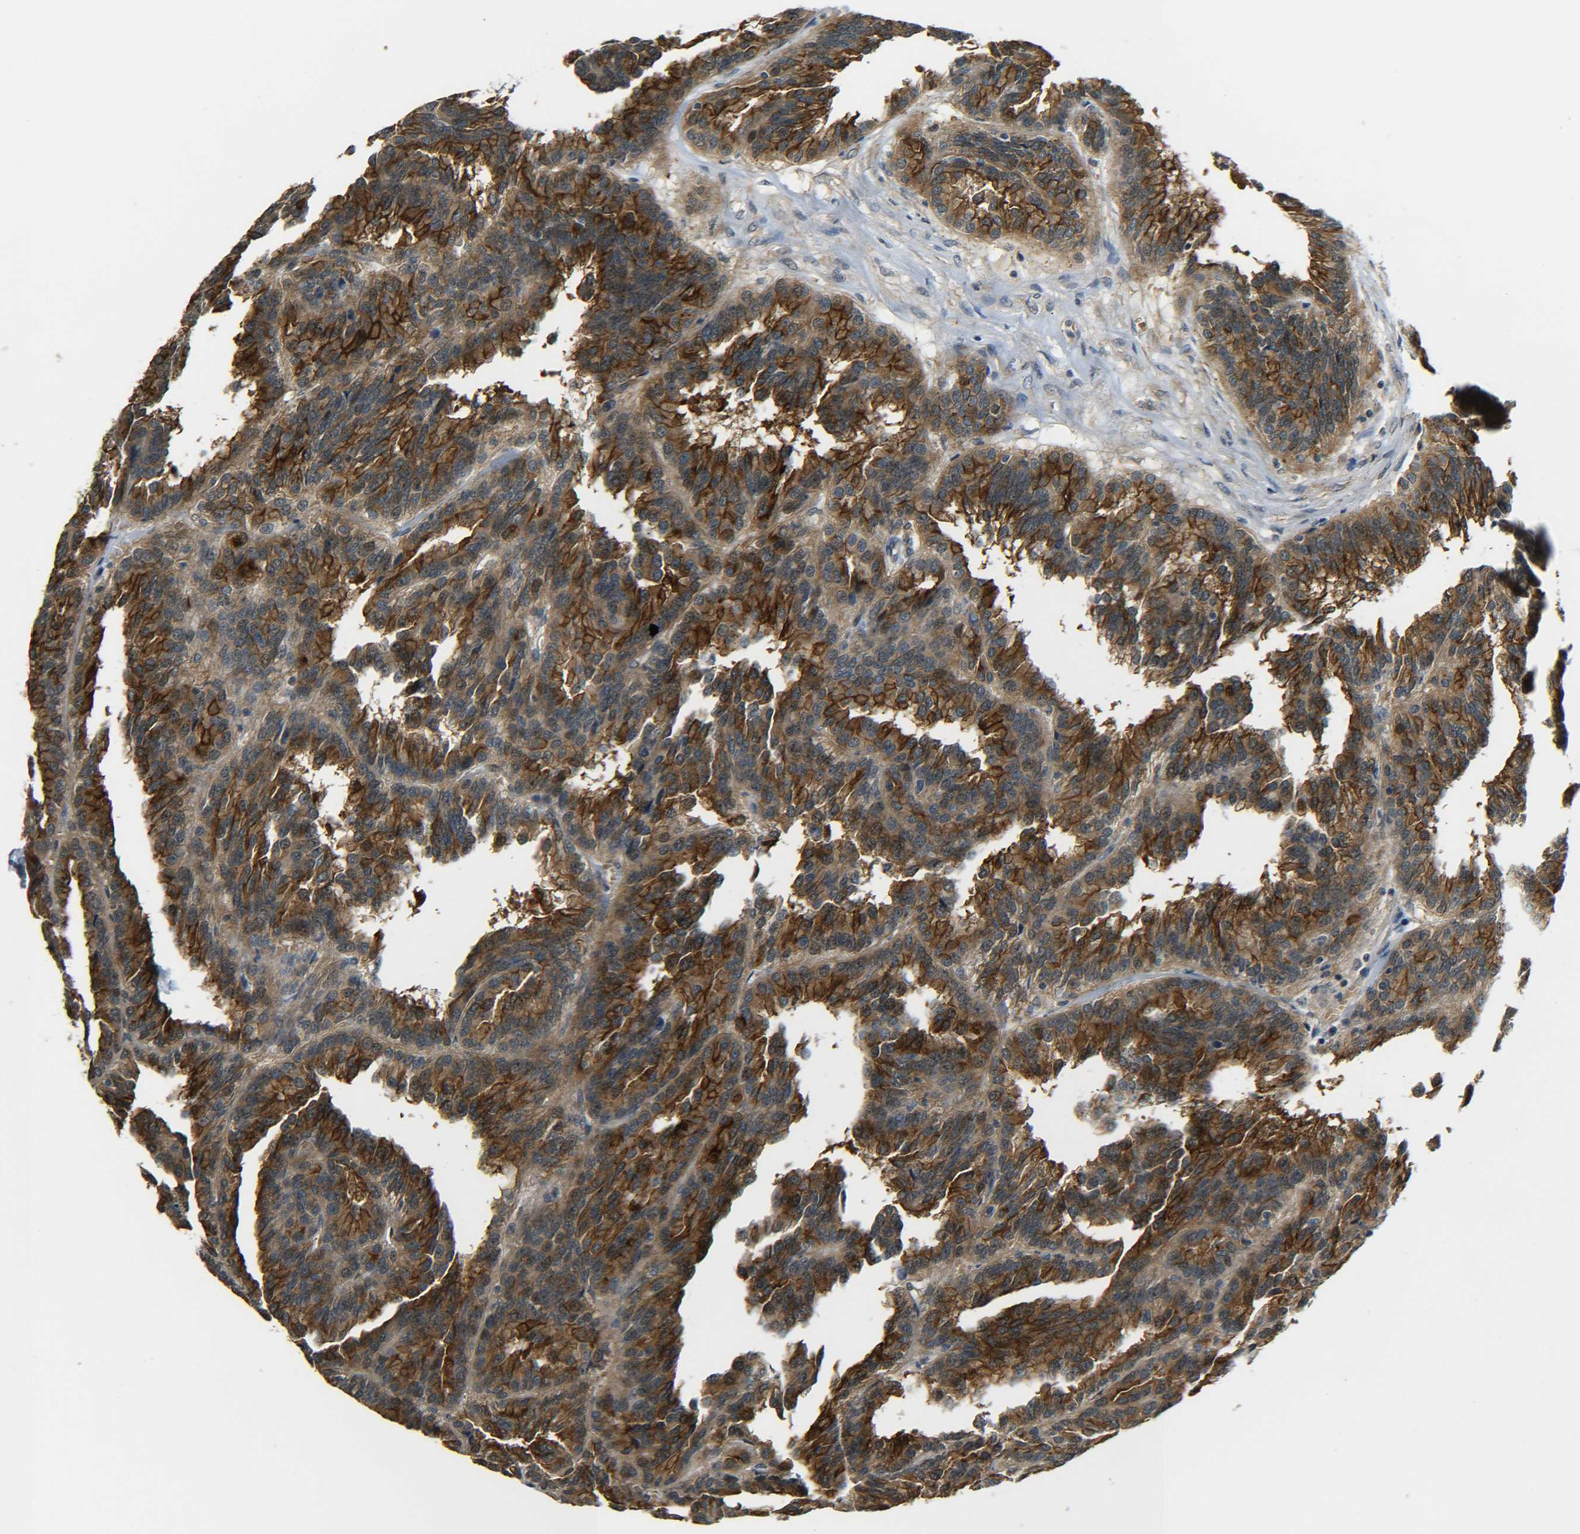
{"staining": {"intensity": "strong", "quantity": "25%-75%", "location": "cytoplasmic/membranous"}, "tissue": "renal cancer", "cell_type": "Tumor cells", "image_type": "cancer", "snomed": [{"axis": "morphology", "description": "Adenocarcinoma, NOS"}, {"axis": "topography", "description": "Kidney"}], "caption": "This micrograph demonstrates renal cancer (adenocarcinoma) stained with IHC to label a protein in brown. The cytoplasmic/membranous of tumor cells show strong positivity for the protein. Nuclei are counter-stained blue.", "gene": "DAB2", "patient": {"sex": "male", "age": 46}}